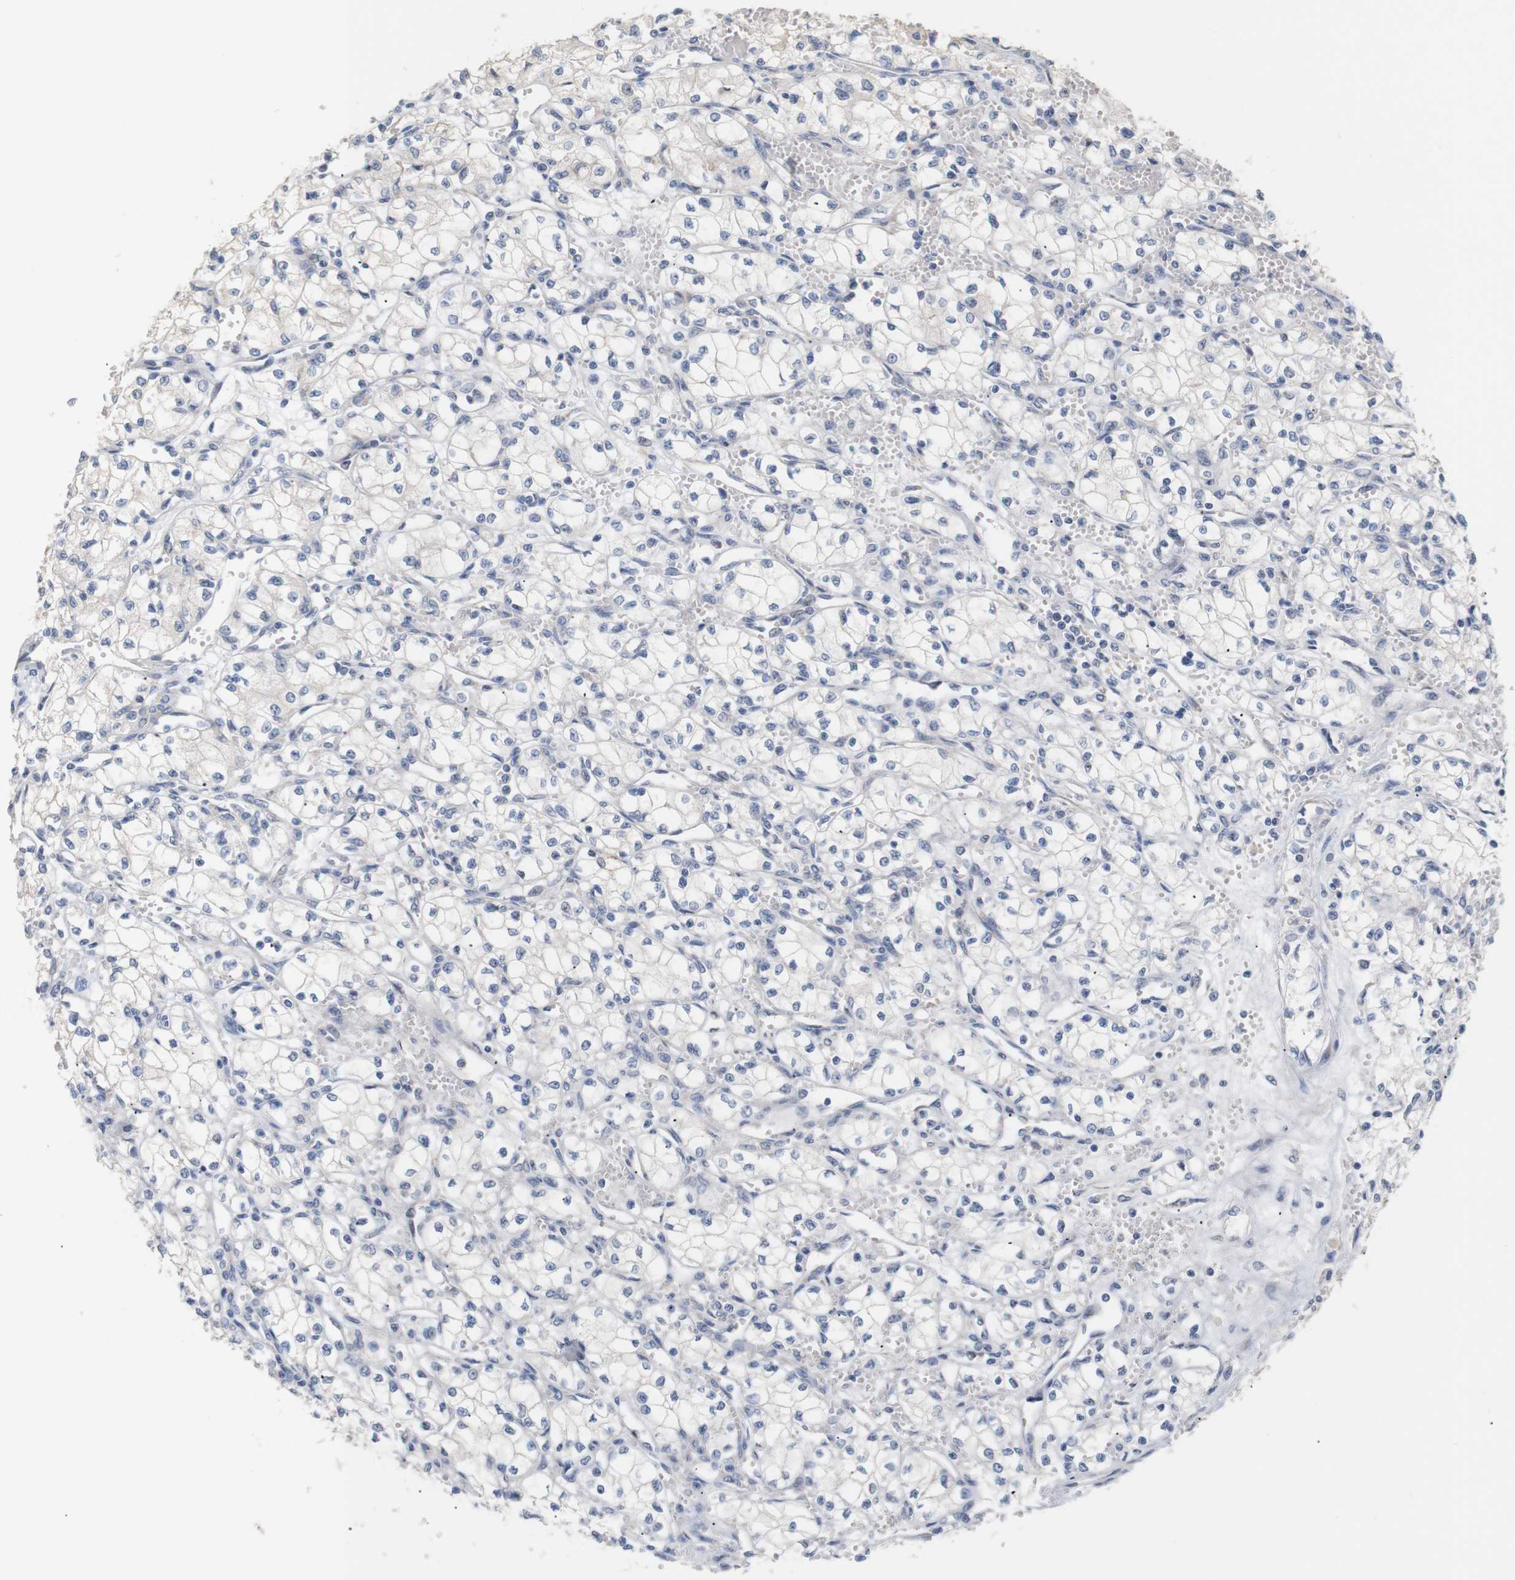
{"staining": {"intensity": "negative", "quantity": "none", "location": "none"}, "tissue": "renal cancer", "cell_type": "Tumor cells", "image_type": "cancer", "snomed": [{"axis": "morphology", "description": "Normal tissue, NOS"}, {"axis": "morphology", "description": "Adenocarcinoma, NOS"}, {"axis": "topography", "description": "Kidney"}], "caption": "The image displays no staining of tumor cells in renal cancer.", "gene": "TRIM5", "patient": {"sex": "male", "age": 59}}